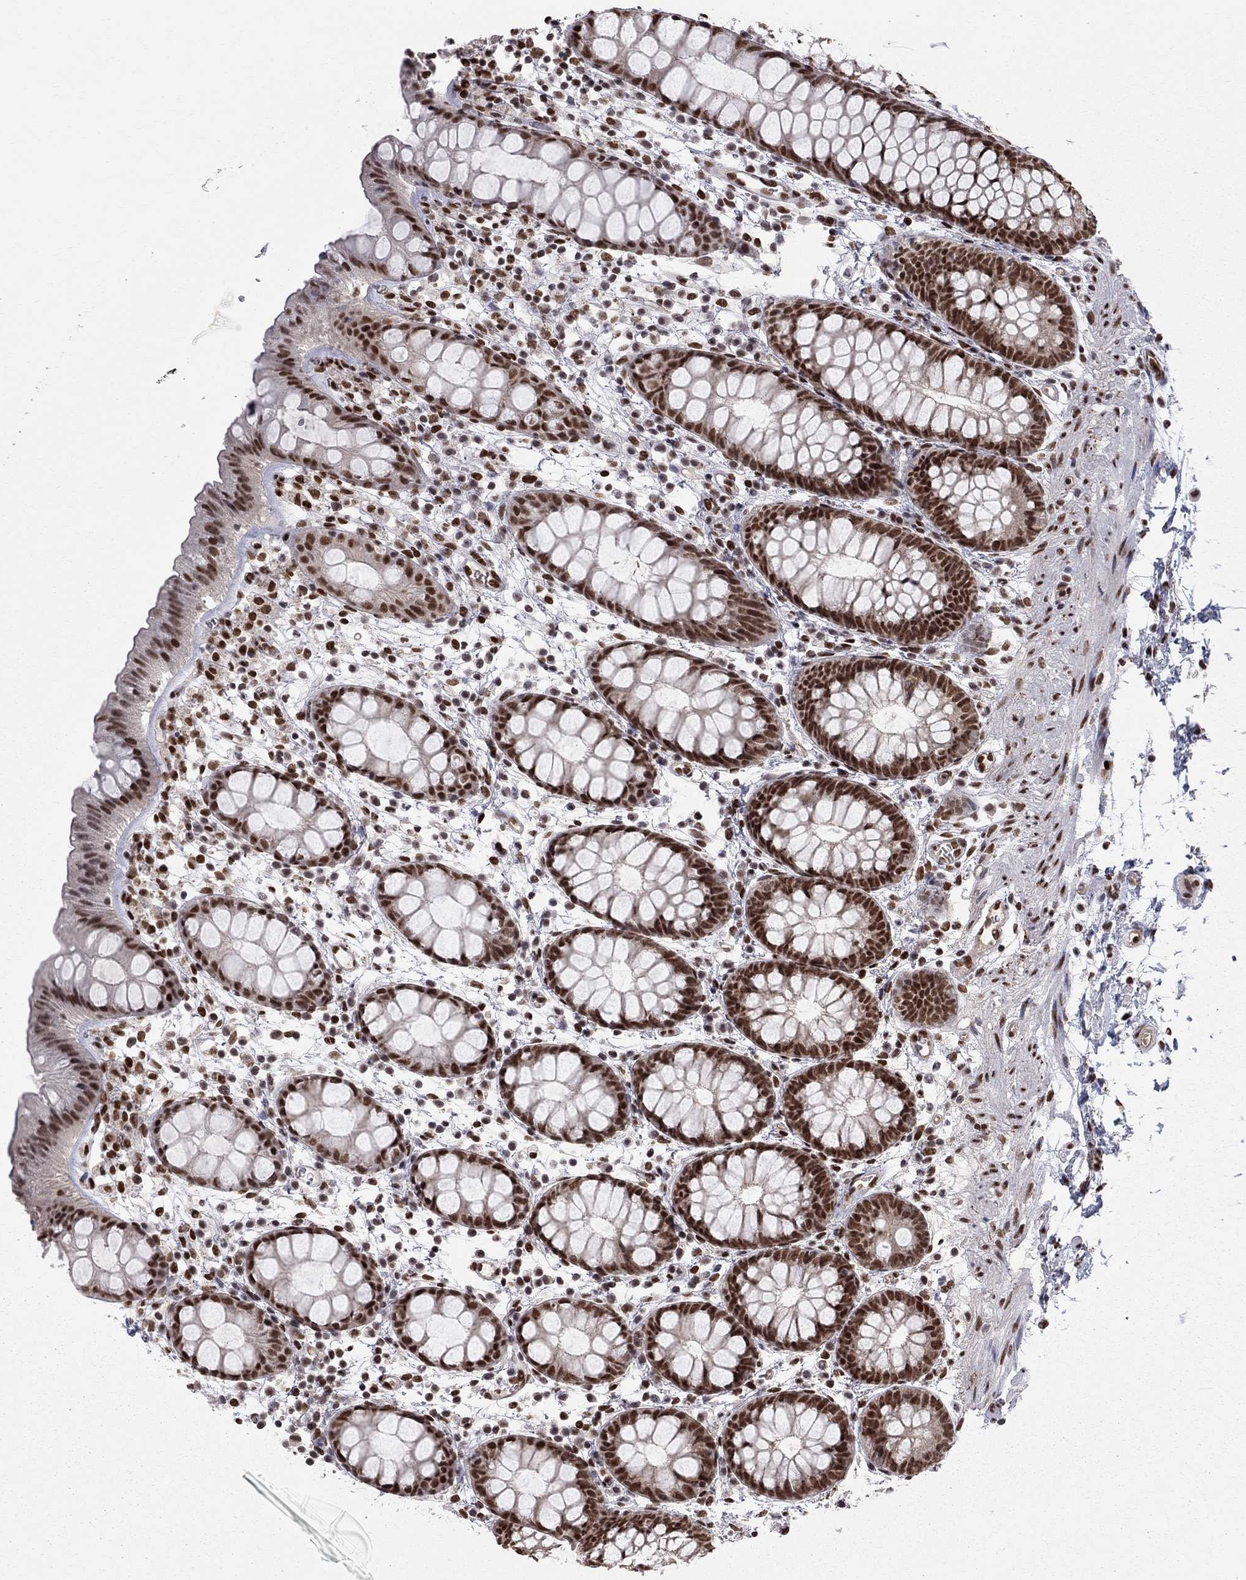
{"staining": {"intensity": "strong", "quantity": ">75%", "location": "nuclear"}, "tissue": "rectum", "cell_type": "Glandular cells", "image_type": "normal", "snomed": [{"axis": "morphology", "description": "Normal tissue, NOS"}, {"axis": "topography", "description": "Rectum"}], "caption": "Immunohistochemical staining of unremarkable rectum exhibits >75% levels of strong nuclear protein positivity in about >75% of glandular cells. The staining was performed using DAB to visualize the protein expression in brown, while the nuclei were stained in blue with hematoxylin (Magnification: 20x).", "gene": "SAP30L", "patient": {"sex": "male", "age": 57}}